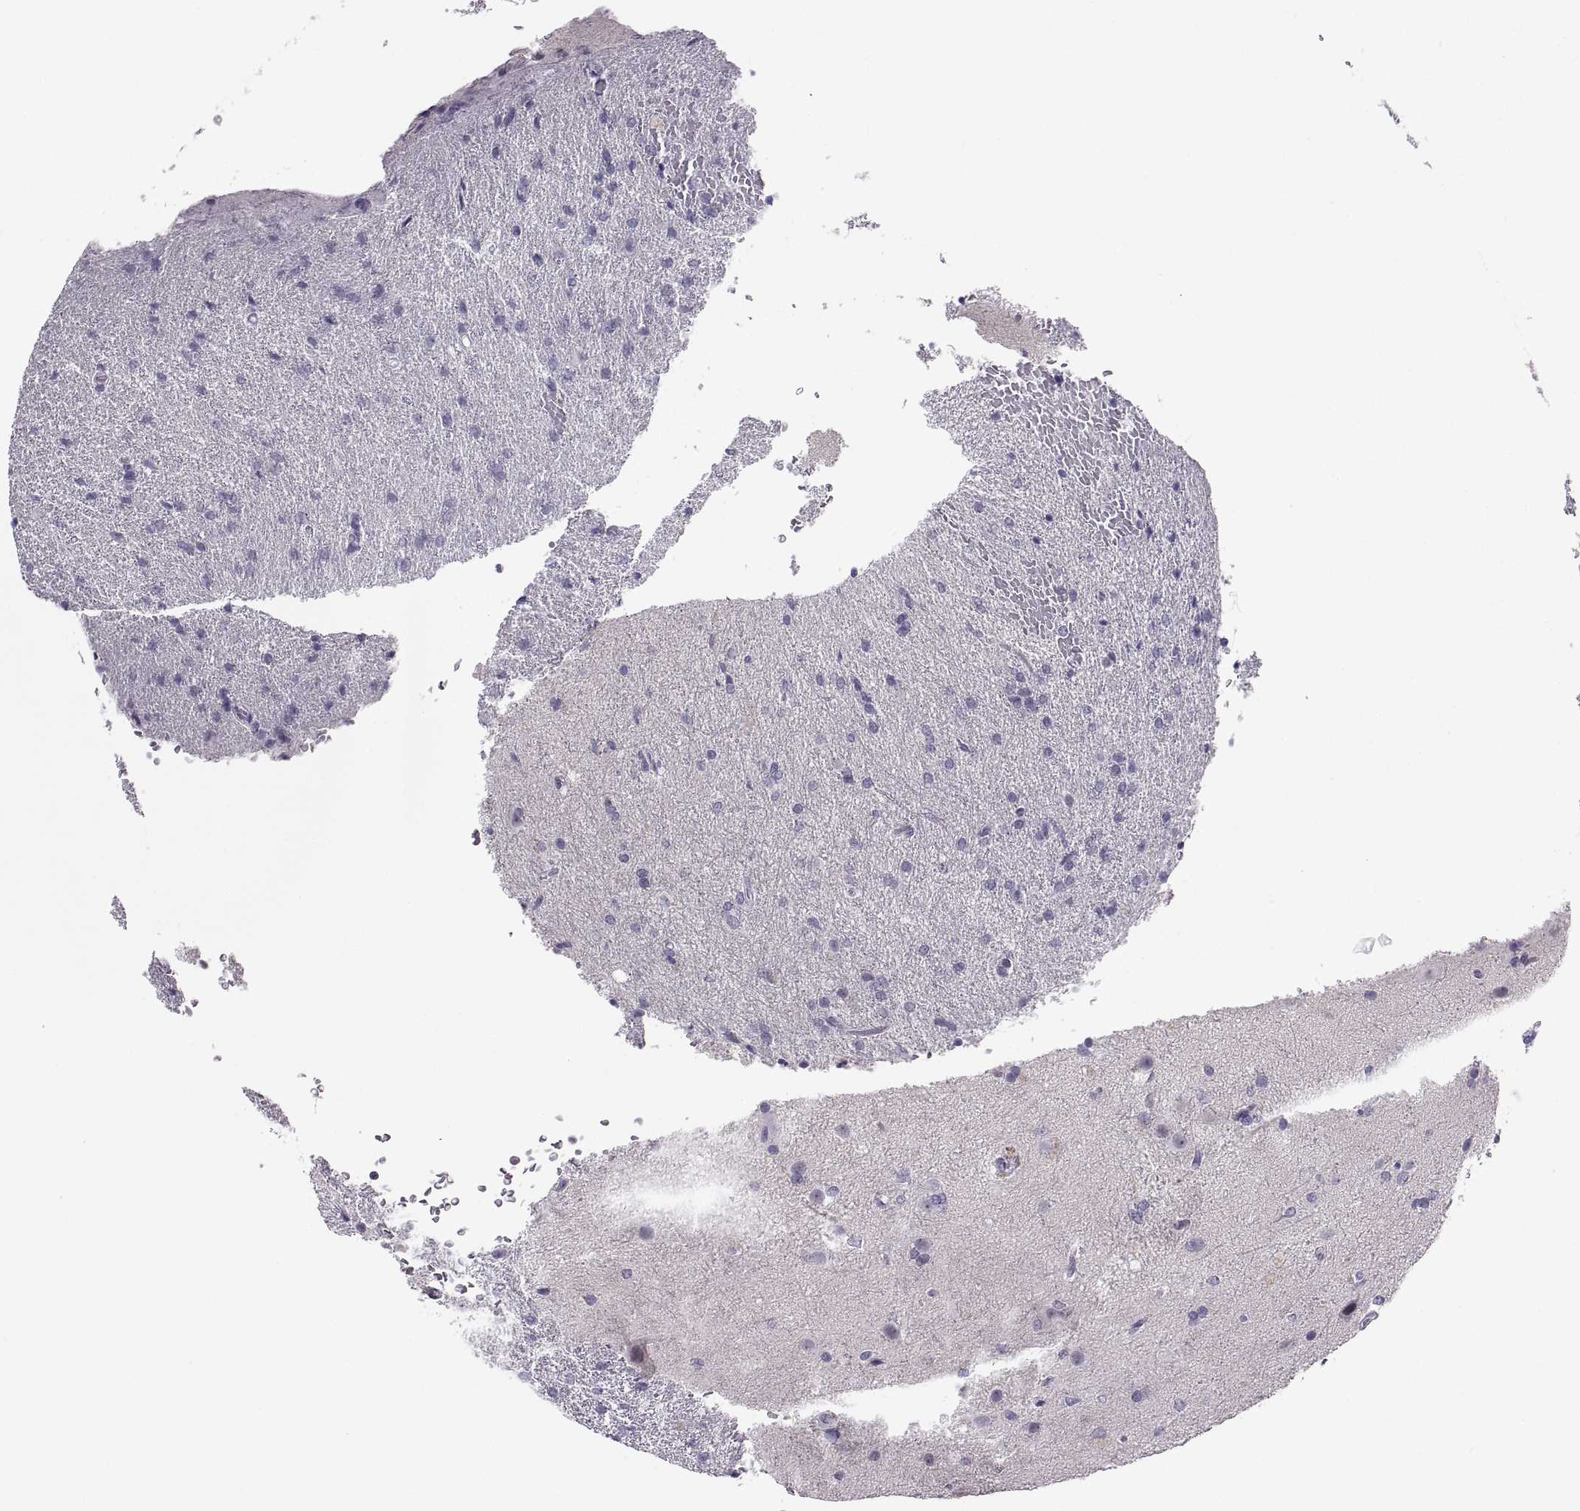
{"staining": {"intensity": "negative", "quantity": "none", "location": "none"}, "tissue": "glioma", "cell_type": "Tumor cells", "image_type": "cancer", "snomed": [{"axis": "morphology", "description": "Glioma, malignant, High grade"}, {"axis": "topography", "description": "Brain"}], "caption": "An image of glioma stained for a protein reveals no brown staining in tumor cells. The staining is performed using DAB brown chromogen with nuclei counter-stained in using hematoxylin.", "gene": "C3orf22", "patient": {"sex": "male", "age": 68}}